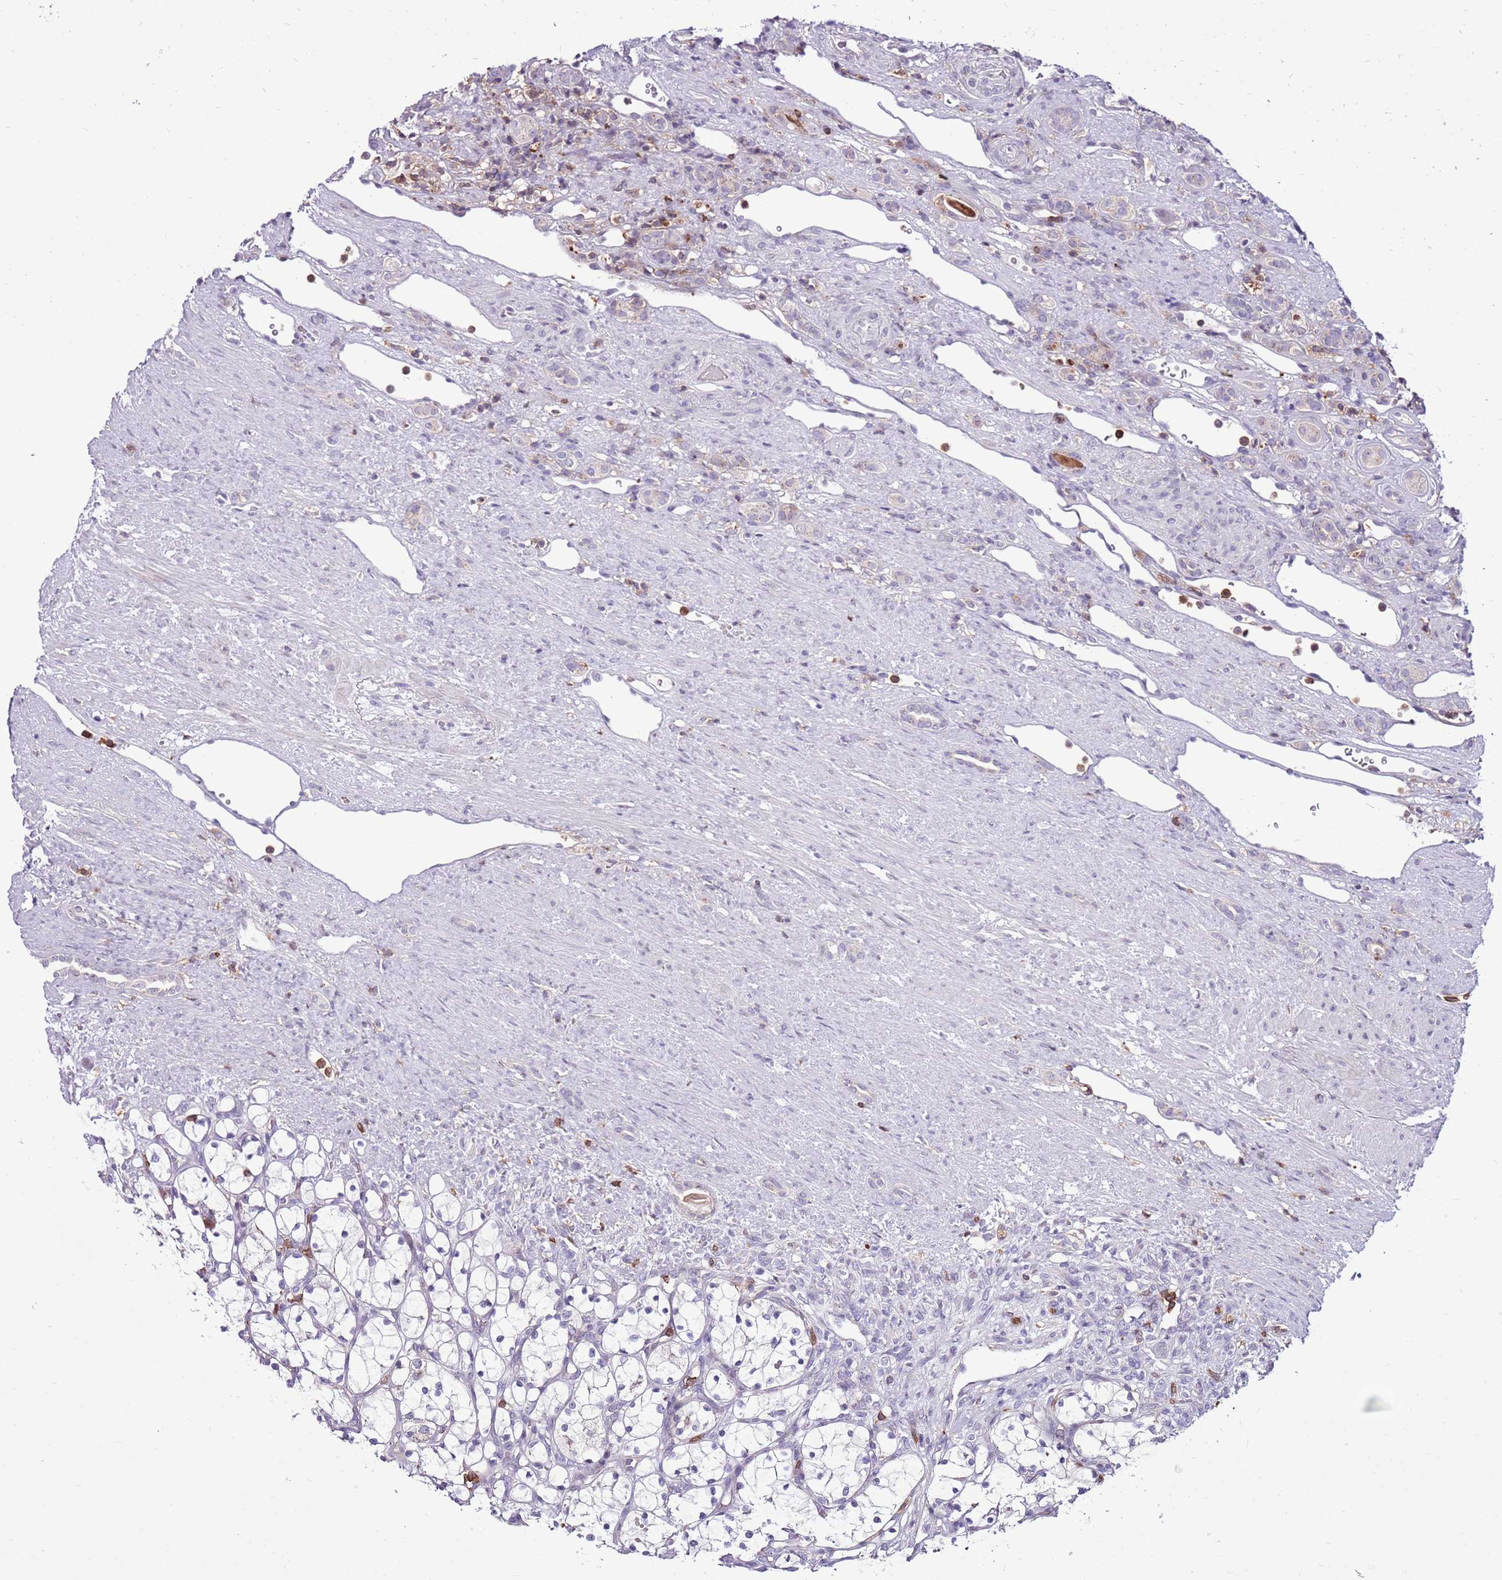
{"staining": {"intensity": "negative", "quantity": "none", "location": "none"}, "tissue": "renal cancer", "cell_type": "Tumor cells", "image_type": "cancer", "snomed": [{"axis": "morphology", "description": "Adenocarcinoma, NOS"}, {"axis": "topography", "description": "Kidney"}], "caption": "An IHC micrograph of renal cancer is shown. There is no staining in tumor cells of renal cancer.", "gene": "ZSWIM1", "patient": {"sex": "female", "age": 69}}